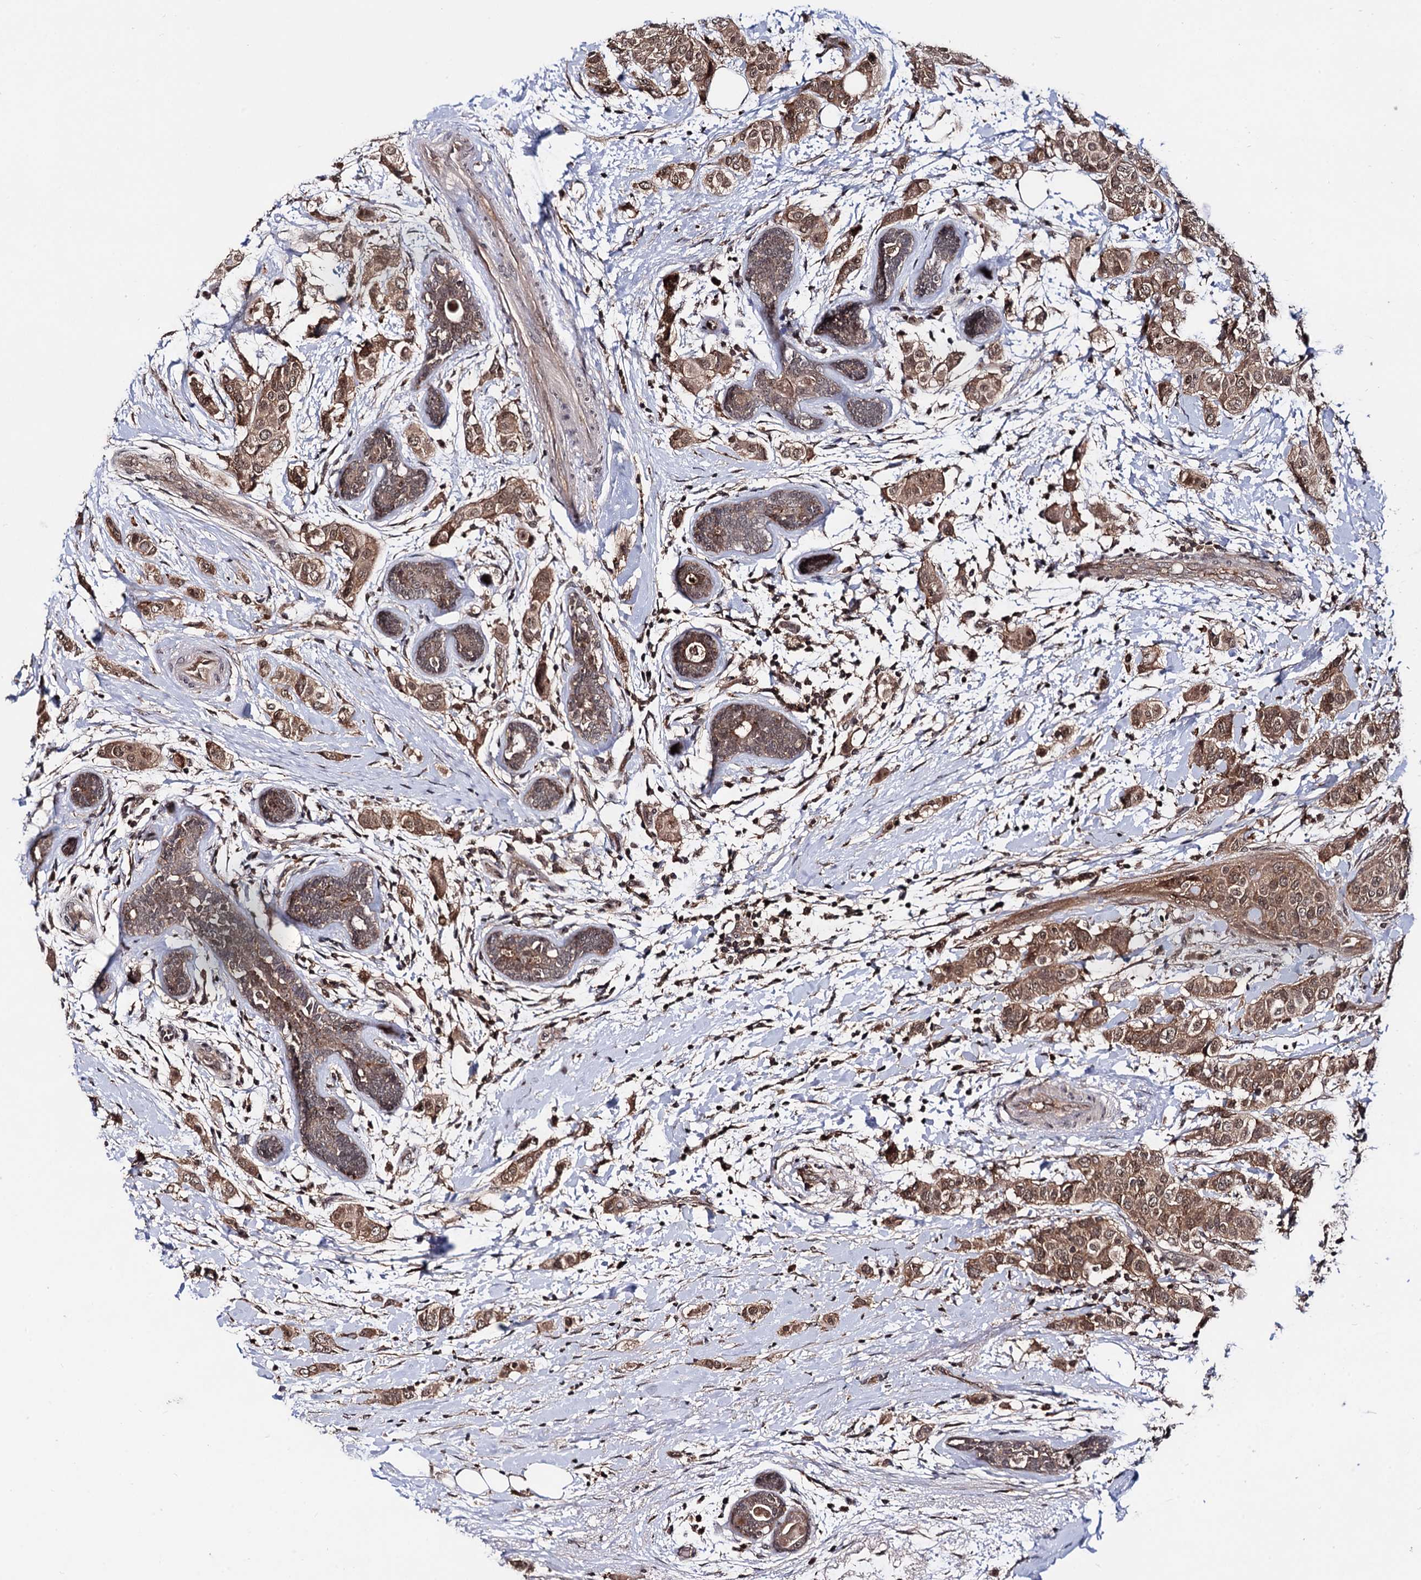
{"staining": {"intensity": "moderate", "quantity": ">75%", "location": "cytoplasmic/membranous,nuclear"}, "tissue": "breast cancer", "cell_type": "Tumor cells", "image_type": "cancer", "snomed": [{"axis": "morphology", "description": "Lobular carcinoma"}, {"axis": "topography", "description": "Breast"}], "caption": "Moderate cytoplasmic/membranous and nuclear expression is identified in approximately >75% of tumor cells in breast cancer. (Brightfield microscopy of DAB IHC at high magnification).", "gene": "MICAL2", "patient": {"sex": "female", "age": 51}}